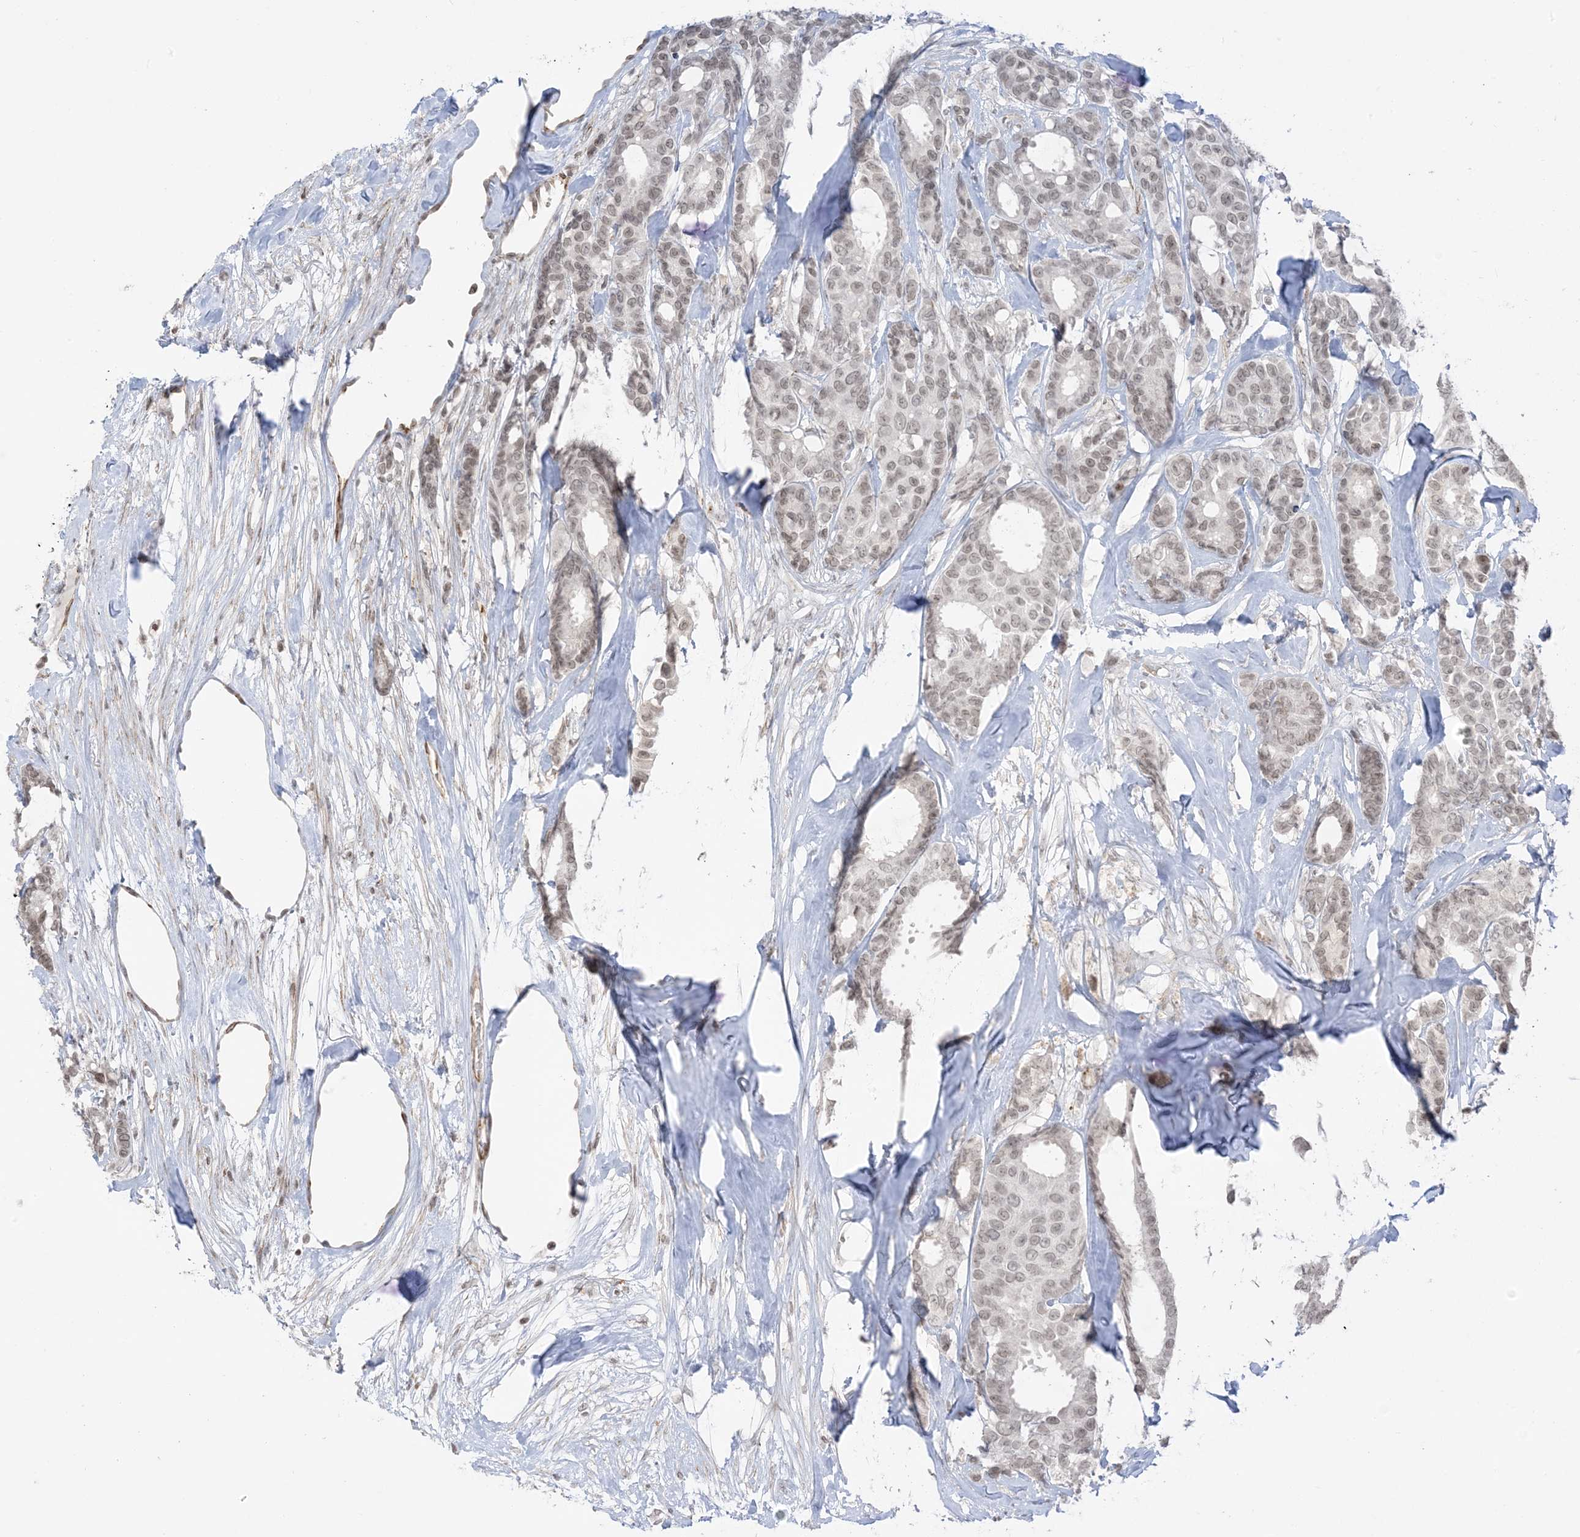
{"staining": {"intensity": "weak", "quantity": ">75%", "location": "nuclear"}, "tissue": "breast cancer", "cell_type": "Tumor cells", "image_type": "cancer", "snomed": [{"axis": "morphology", "description": "Duct carcinoma"}, {"axis": "topography", "description": "Breast"}], "caption": "Weak nuclear protein expression is identified in about >75% of tumor cells in breast cancer (invasive ductal carcinoma). Nuclei are stained in blue.", "gene": "METAP1D", "patient": {"sex": "female", "age": 87}}